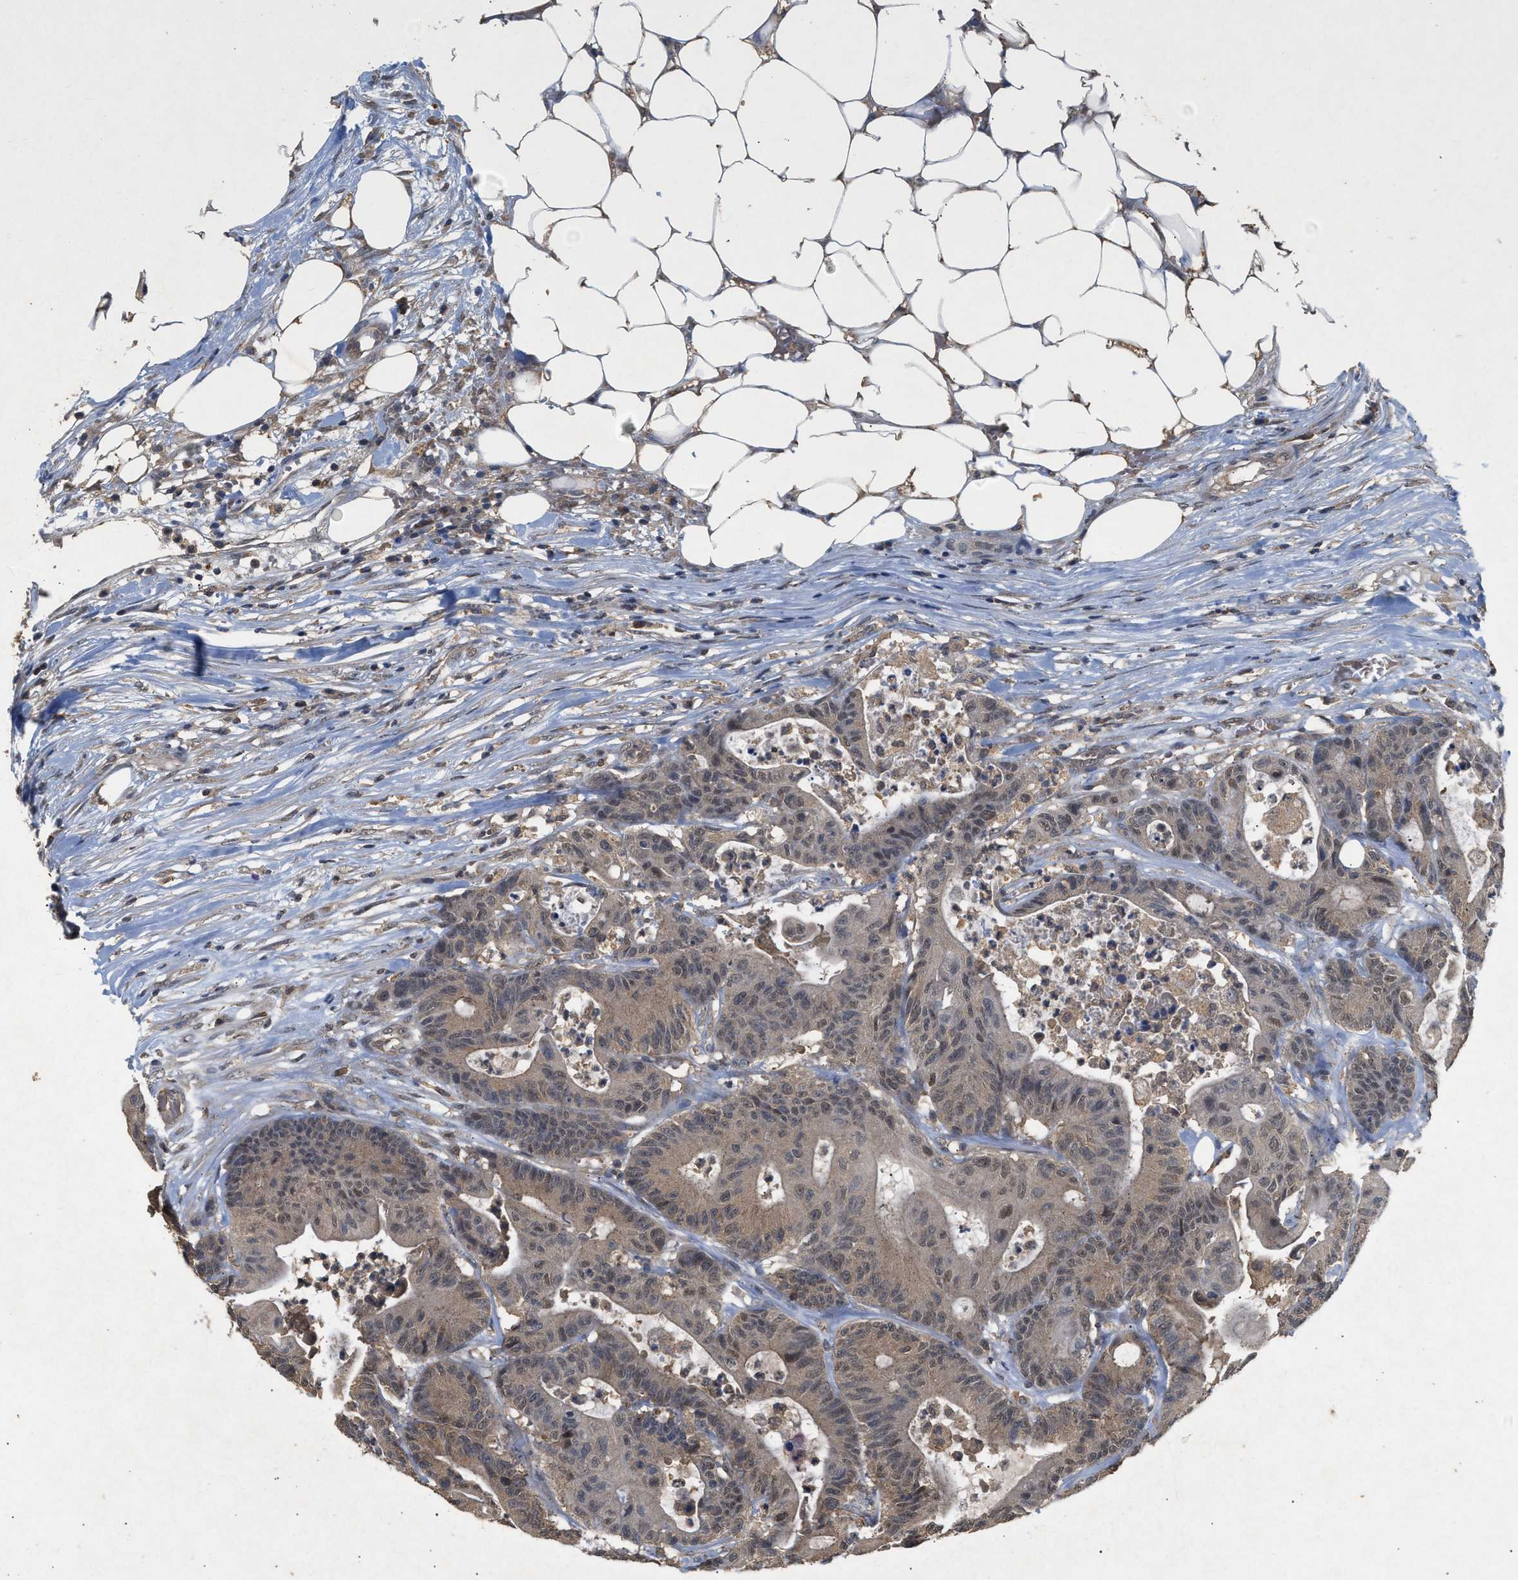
{"staining": {"intensity": "weak", "quantity": "25%-75%", "location": "cytoplasmic/membranous"}, "tissue": "colorectal cancer", "cell_type": "Tumor cells", "image_type": "cancer", "snomed": [{"axis": "morphology", "description": "Adenocarcinoma, NOS"}, {"axis": "topography", "description": "Colon"}], "caption": "Brown immunohistochemical staining in adenocarcinoma (colorectal) displays weak cytoplasmic/membranous expression in approximately 25%-75% of tumor cells. (Brightfield microscopy of DAB IHC at high magnification).", "gene": "FITM1", "patient": {"sex": "female", "age": 84}}